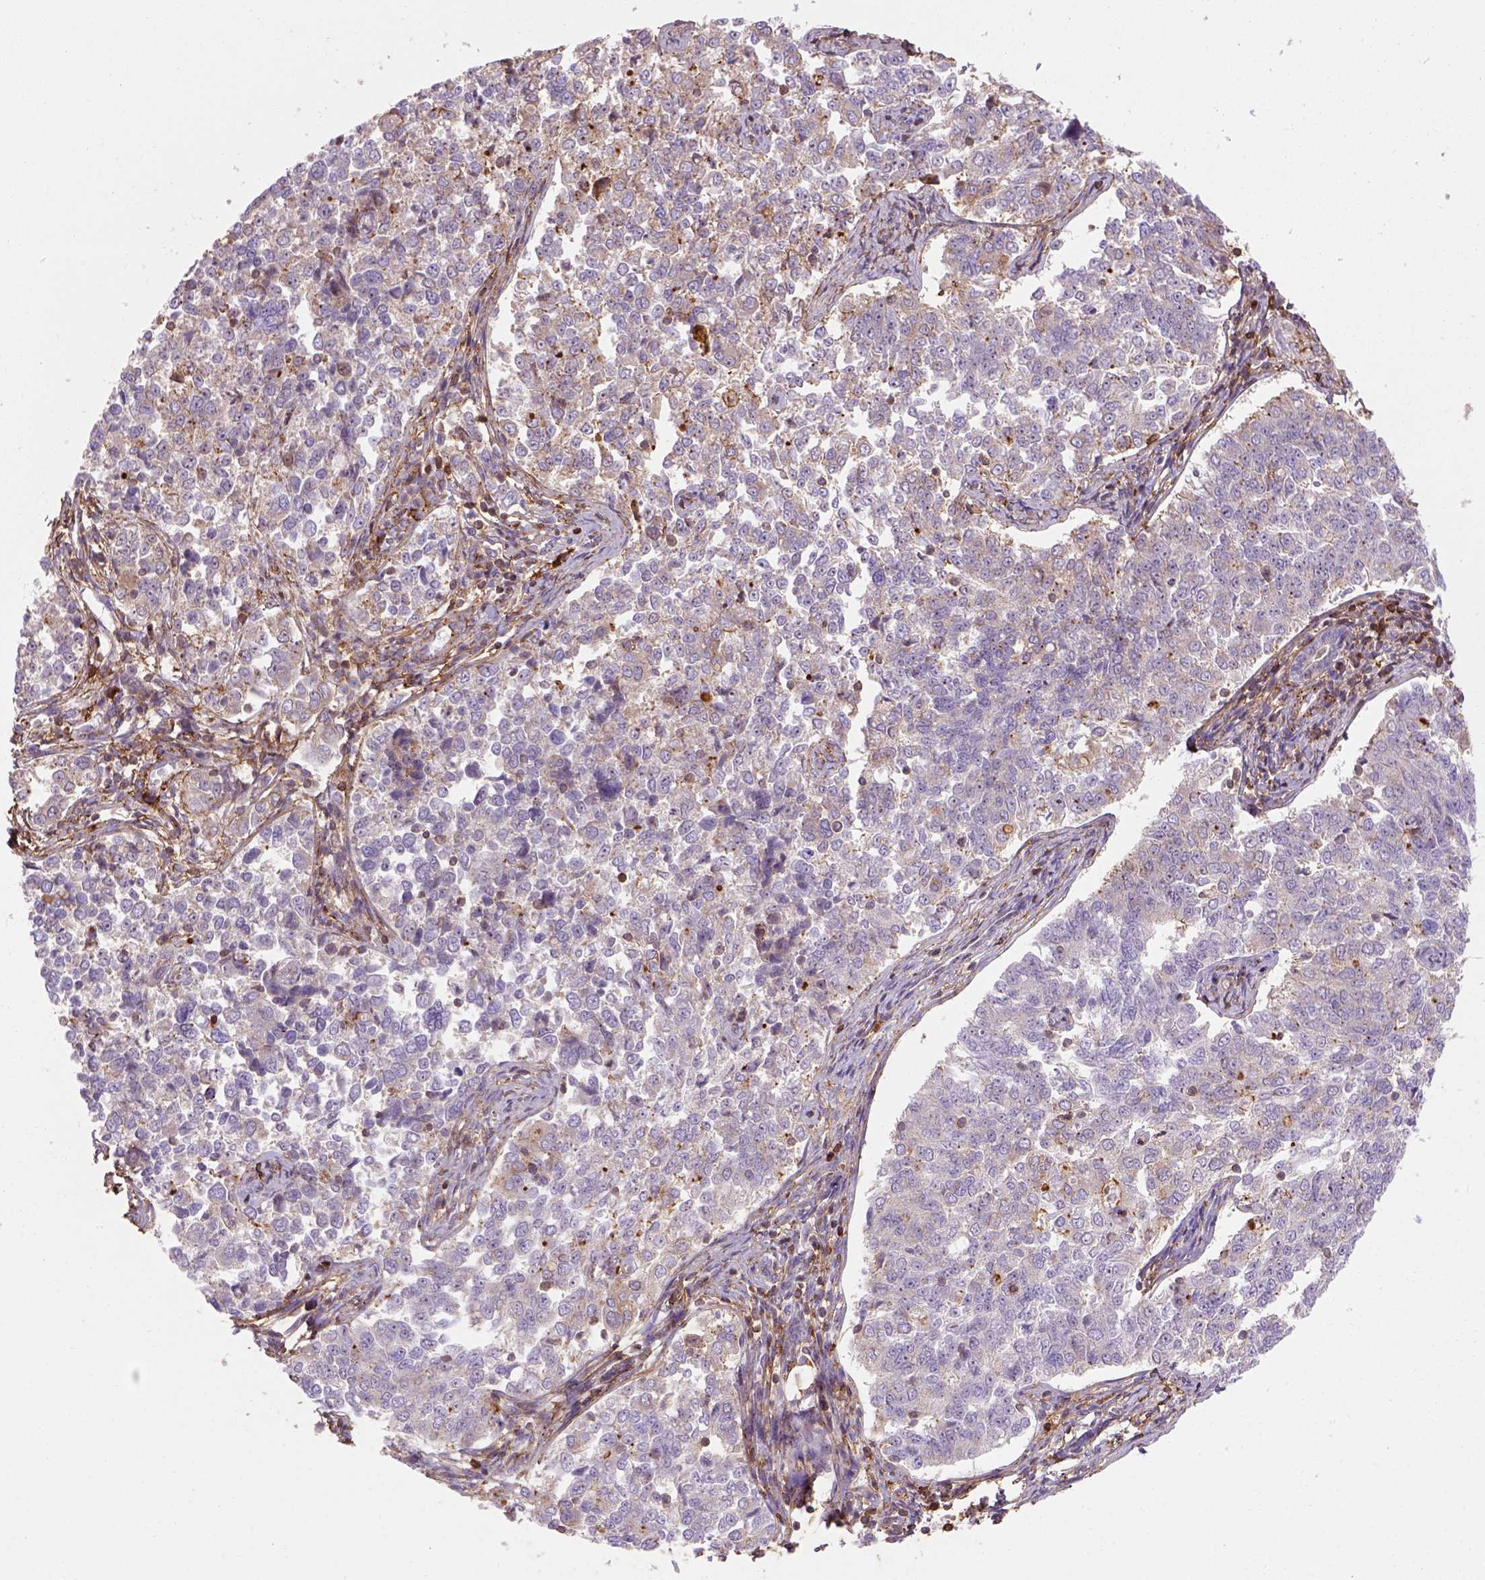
{"staining": {"intensity": "weak", "quantity": "25%-75%", "location": "cytoplasmic/membranous"}, "tissue": "endometrial cancer", "cell_type": "Tumor cells", "image_type": "cancer", "snomed": [{"axis": "morphology", "description": "Adenocarcinoma, NOS"}, {"axis": "topography", "description": "Endometrium"}], "caption": "This photomicrograph reveals immunohistochemistry staining of human endometrial cancer, with low weak cytoplasmic/membranous positivity in about 25%-75% of tumor cells.", "gene": "GPRC5D", "patient": {"sex": "female", "age": 43}}